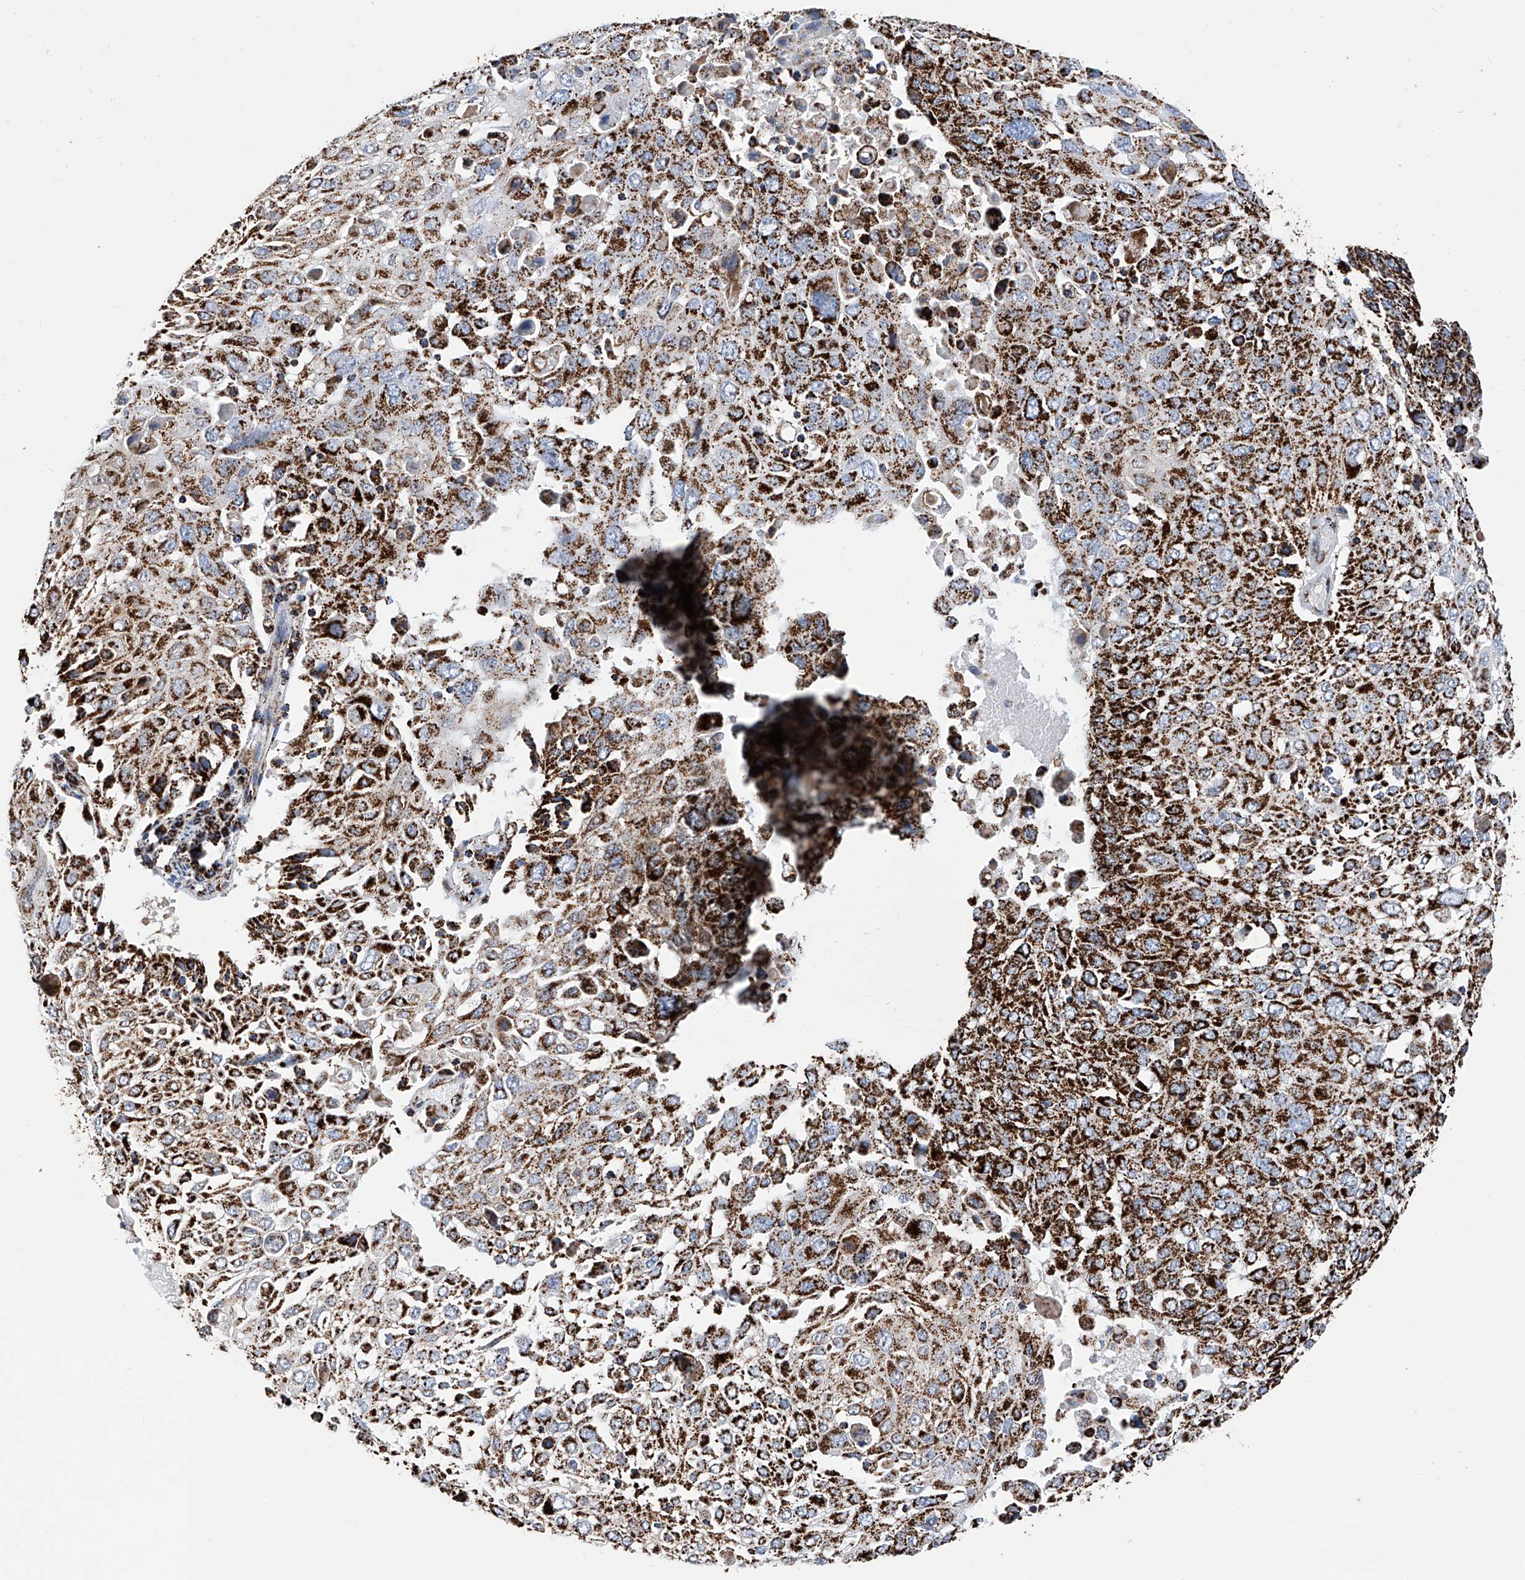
{"staining": {"intensity": "strong", "quantity": ">75%", "location": "cytoplasmic/membranous"}, "tissue": "lung cancer", "cell_type": "Tumor cells", "image_type": "cancer", "snomed": [{"axis": "morphology", "description": "Squamous cell carcinoma, NOS"}, {"axis": "topography", "description": "Lung"}], "caption": "Human lung squamous cell carcinoma stained with a protein marker shows strong staining in tumor cells.", "gene": "ATP5PF", "patient": {"sex": "male", "age": 65}}